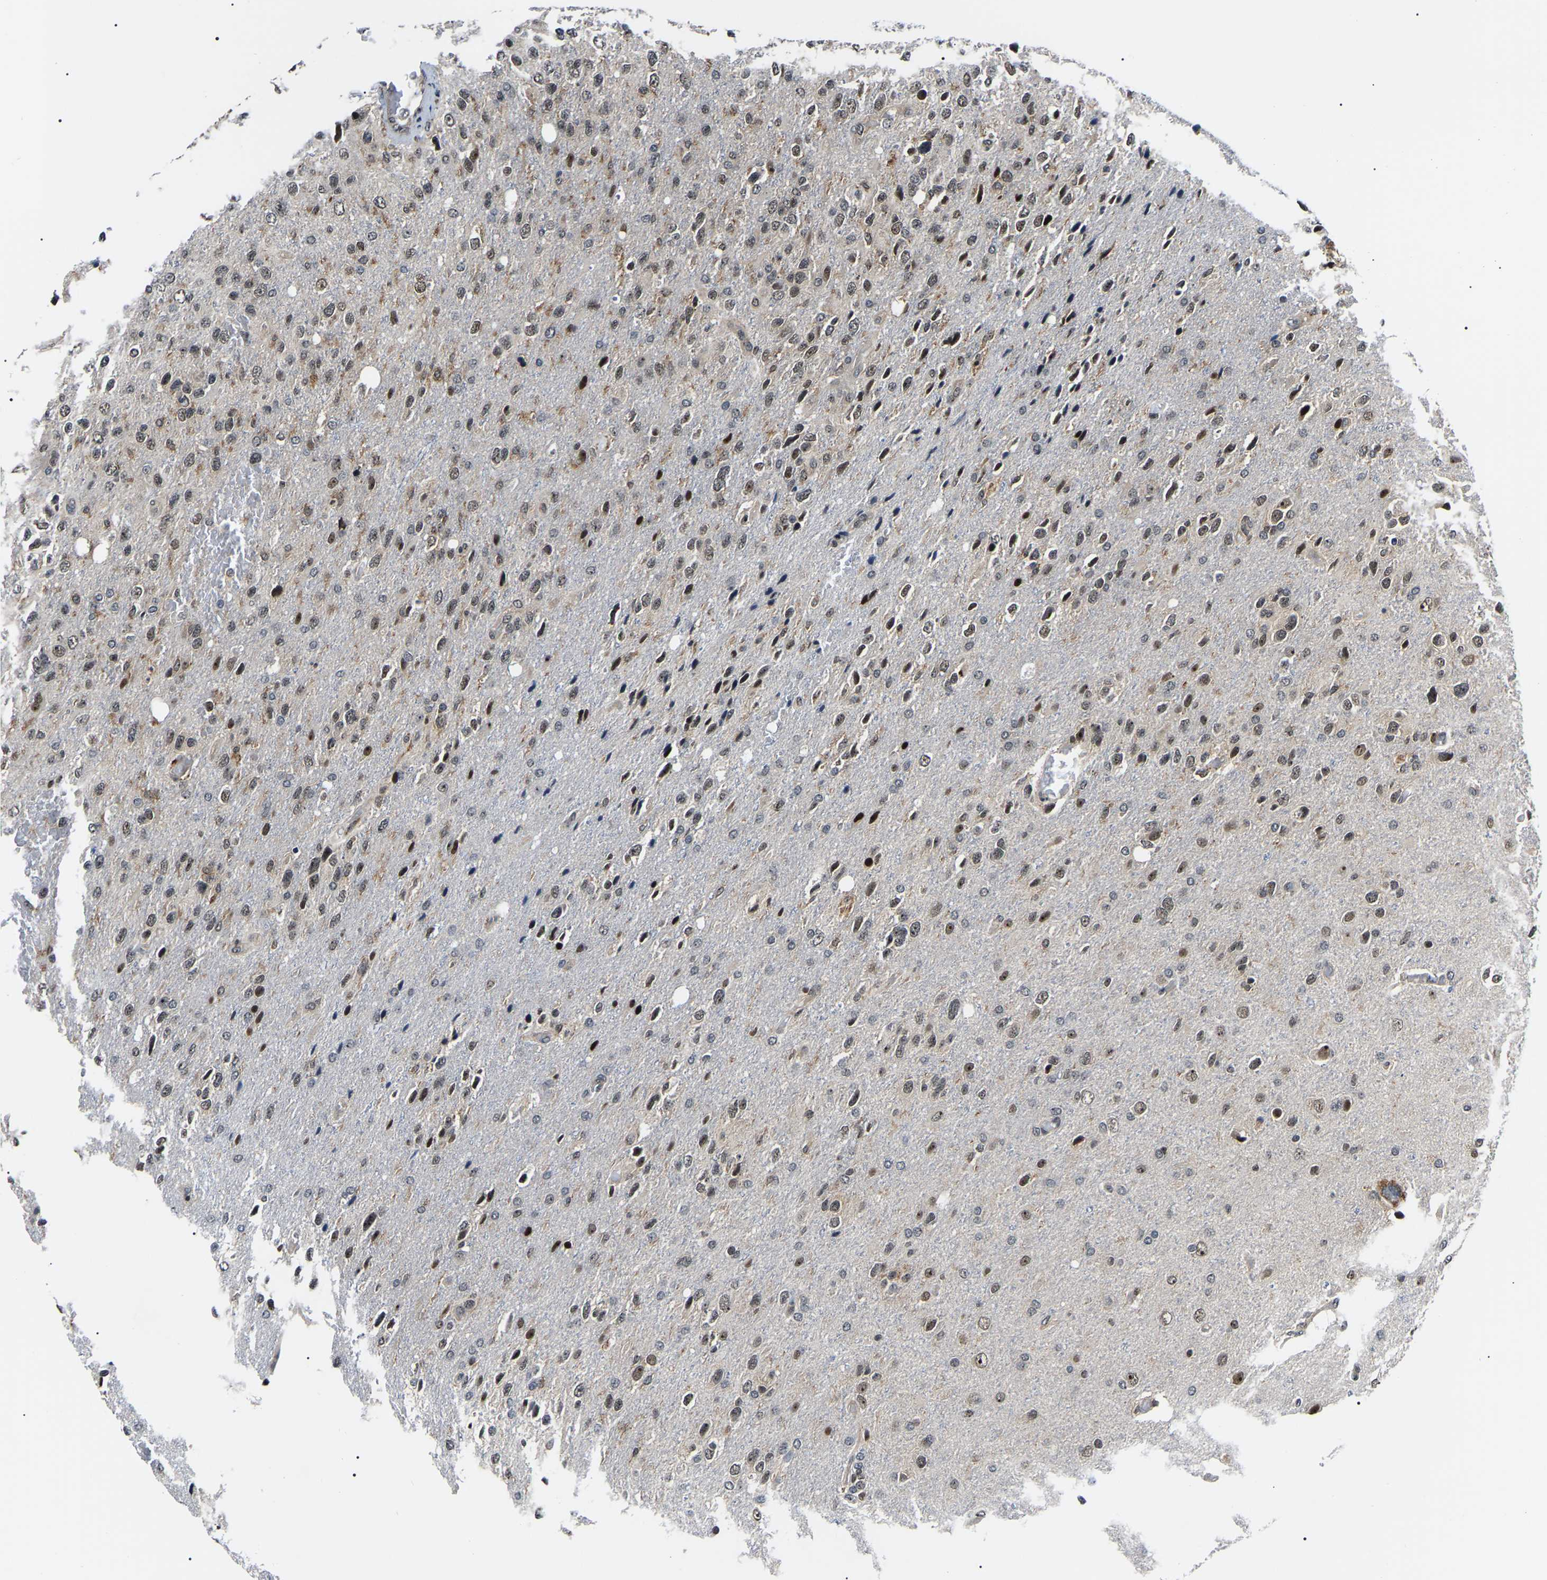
{"staining": {"intensity": "strong", "quantity": "25%-75%", "location": "nuclear"}, "tissue": "glioma", "cell_type": "Tumor cells", "image_type": "cancer", "snomed": [{"axis": "morphology", "description": "Glioma, malignant, High grade"}, {"axis": "topography", "description": "Brain"}], "caption": "Protein staining by IHC shows strong nuclear staining in approximately 25%-75% of tumor cells in glioma.", "gene": "RRP1B", "patient": {"sex": "female", "age": 58}}